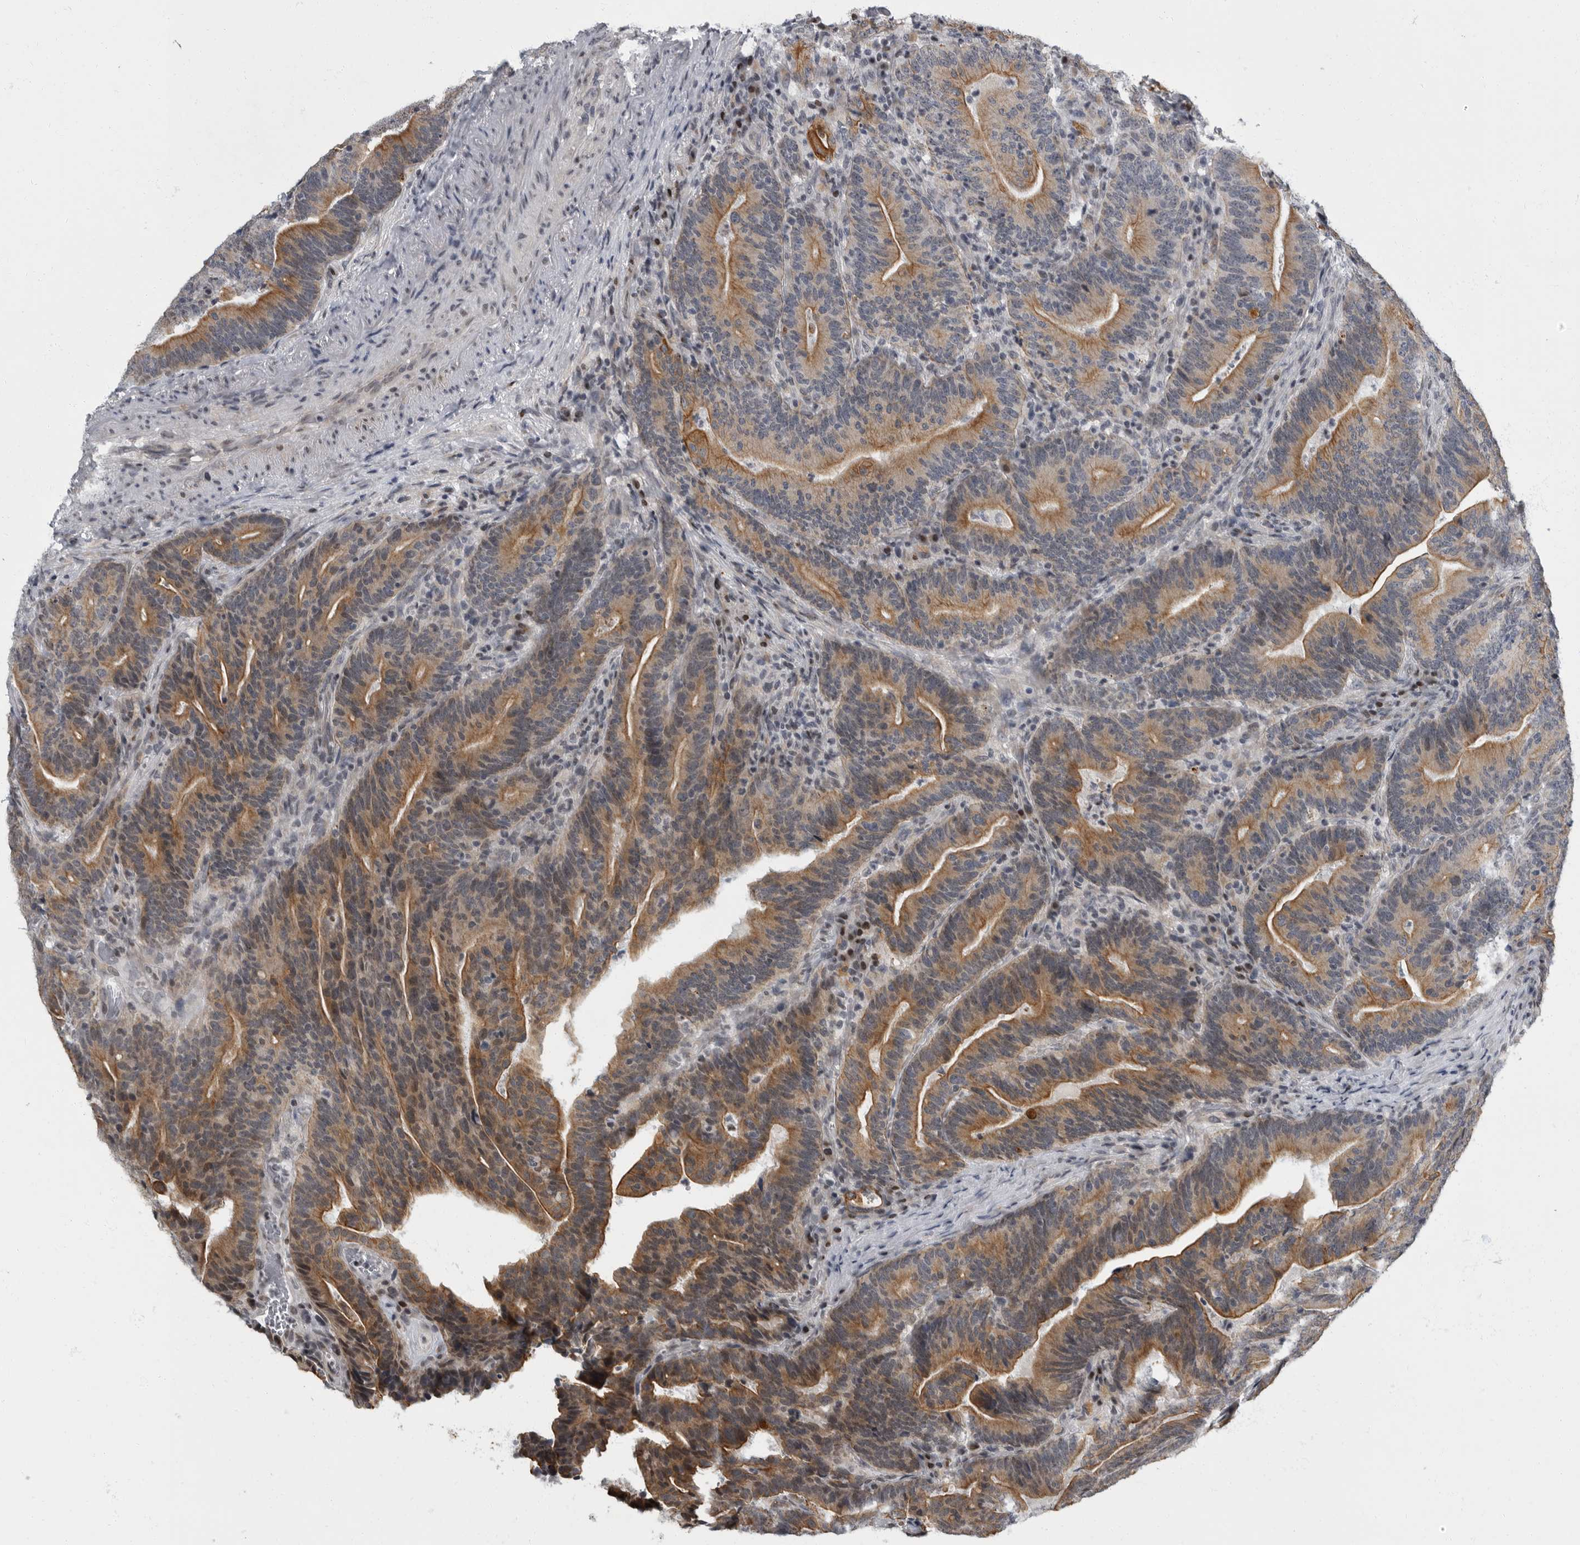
{"staining": {"intensity": "moderate", "quantity": ">75%", "location": "cytoplasmic/membranous"}, "tissue": "colorectal cancer", "cell_type": "Tumor cells", "image_type": "cancer", "snomed": [{"axis": "morphology", "description": "Adenocarcinoma, NOS"}, {"axis": "topography", "description": "Colon"}], "caption": "High-power microscopy captured an IHC micrograph of colorectal adenocarcinoma, revealing moderate cytoplasmic/membranous expression in approximately >75% of tumor cells. (Brightfield microscopy of DAB IHC at high magnification).", "gene": "EVI5", "patient": {"sex": "female", "age": 66}}